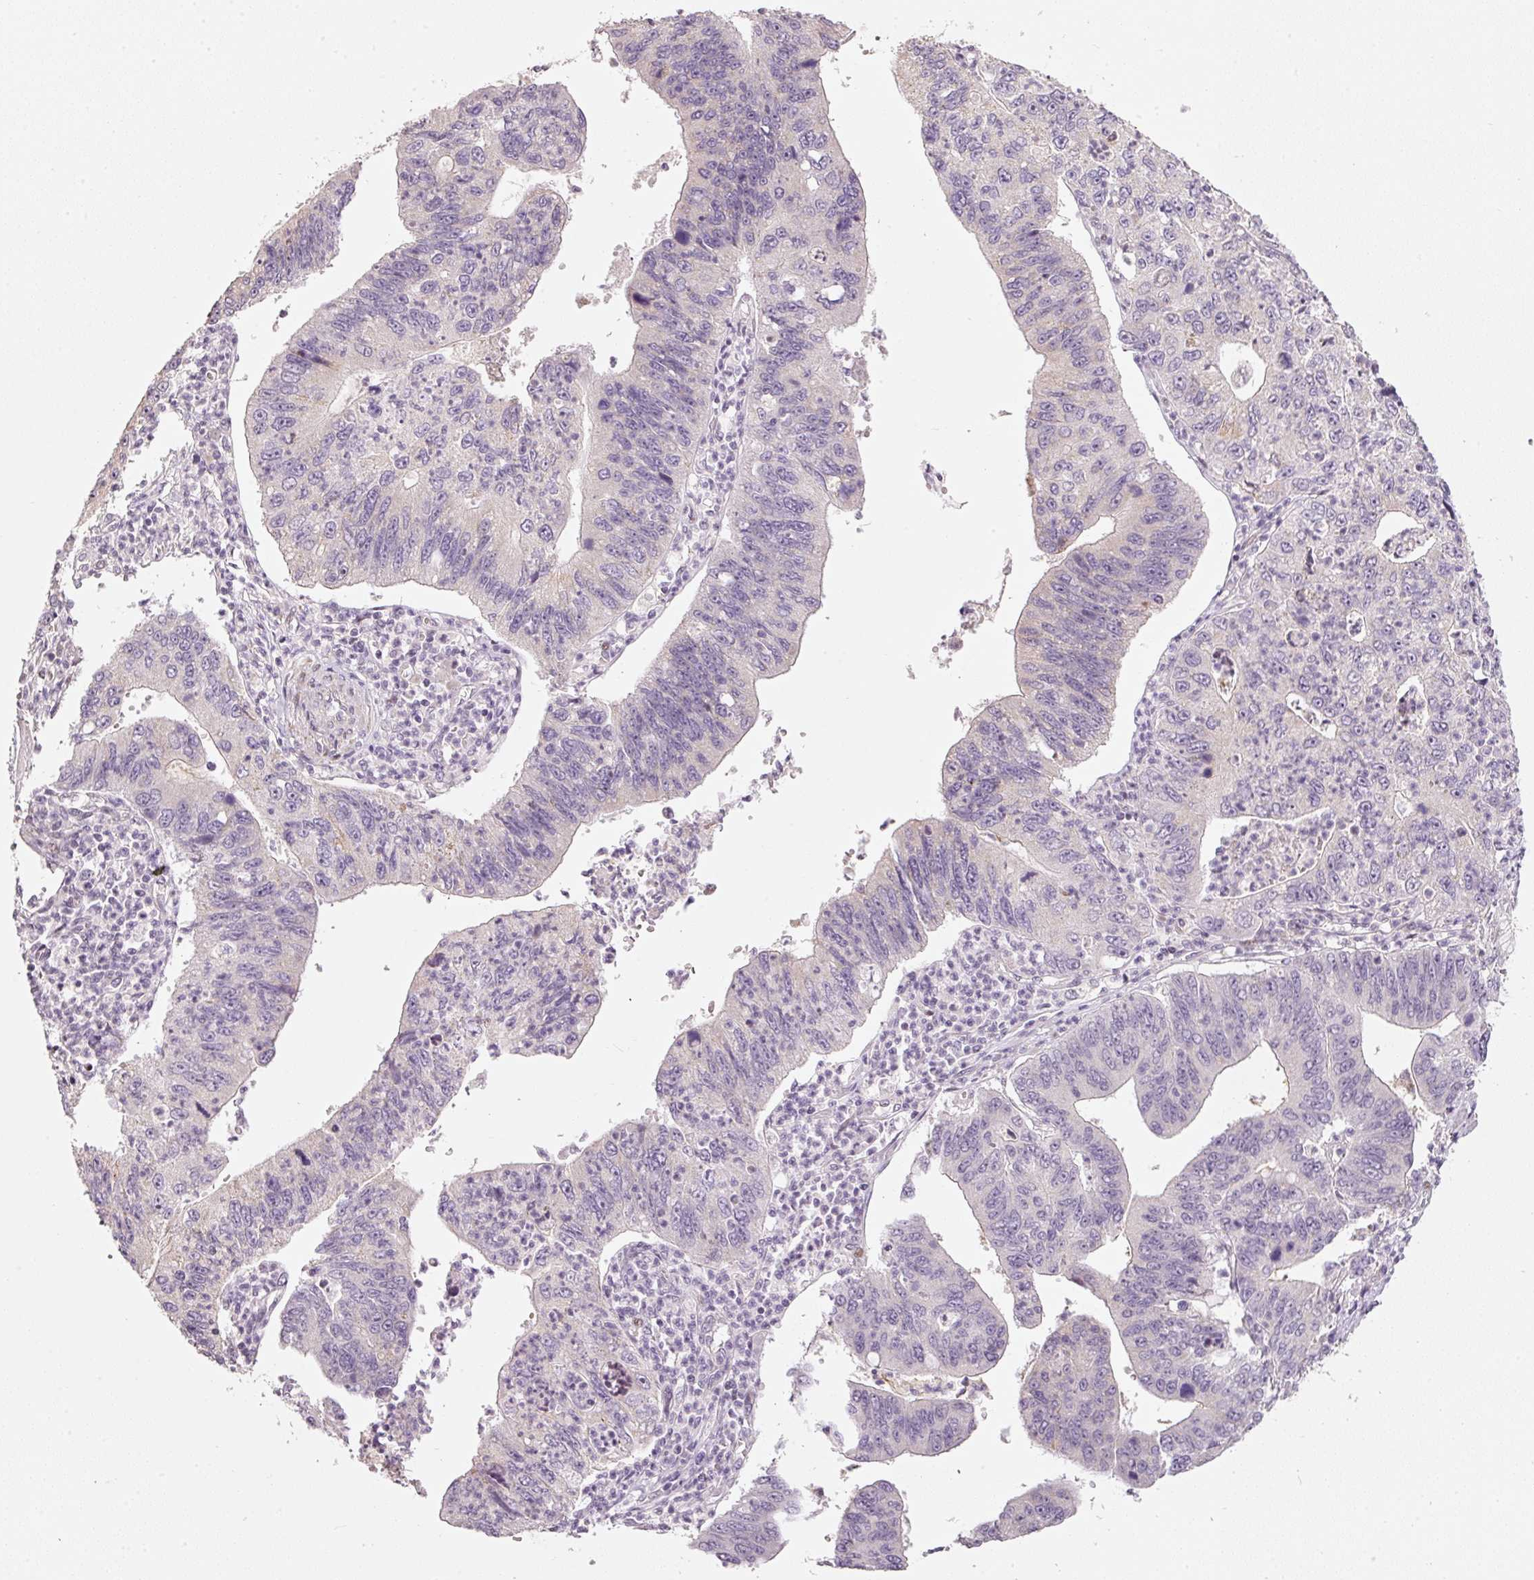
{"staining": {"intensity": "moderate", "quantity": "<25%", "location": "cytoplasmic/membranous"}, "tissue": "stomach cancer", "cell_type": "Tumor cells", "image_type": "cancer", "snomed": [{"axis": "morphology", "description": "Adenocarcinoma, NOS"}, {"axis": "topography", "description": "Stomach"}], "caption": "The micrograph displays staining of stomach cancer (adenocarcinoma), revealing moderate cytoplasmic/membranous protein staining (brown color) within tumor cells. (DAB IHC, brown staining for protein, blue staining for nuclei).", "gene": "TOB2", "patient": {"sex": "male", "age": 59}}